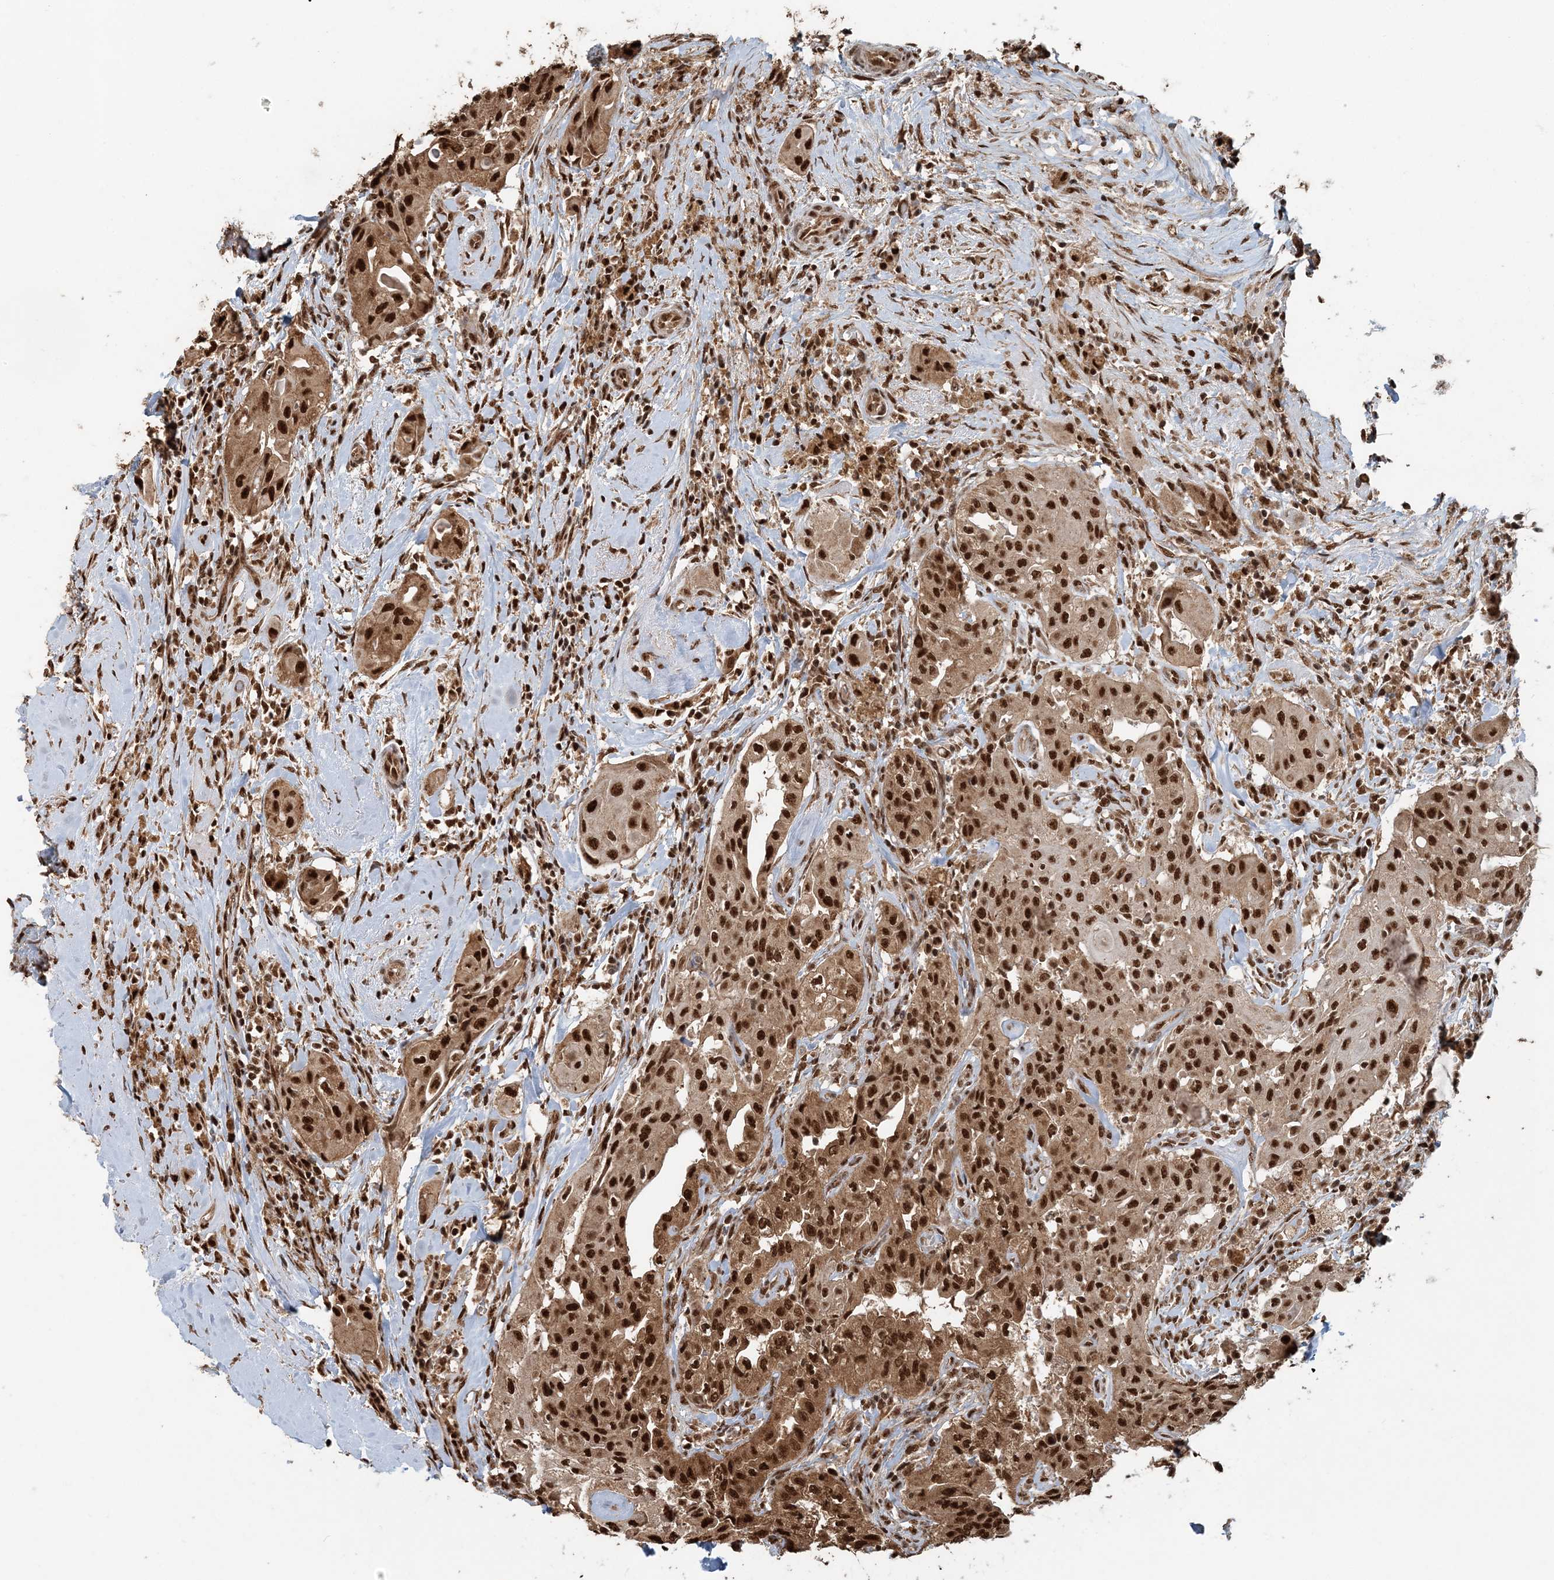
{"staining": {"intensity": "strong", "quantity": ">75%", "location": "cytoplasmic/membranous,nuclear"}, "tissue": "thyroid cancer", "cell_type": "Tumor cells", "image_type": "cancer", "snomed": [{"axis": "morphology", "description": "Papillary adenocarcinoma, NOS"}, {"axis": "topography", "description": "Thyroid gland"}], "caption": "Brown immunohistochemical staining in human thyroid cancer (papillary adenocarcinoma) displays strong cytoplasmic/membranous and nuclear staining in approximately >75% of tumor cells. (IHC, brightfield microscopy, high magnification).", "gene": "ARHGAP35", "patient": {"sex": "female", "age": 59}}